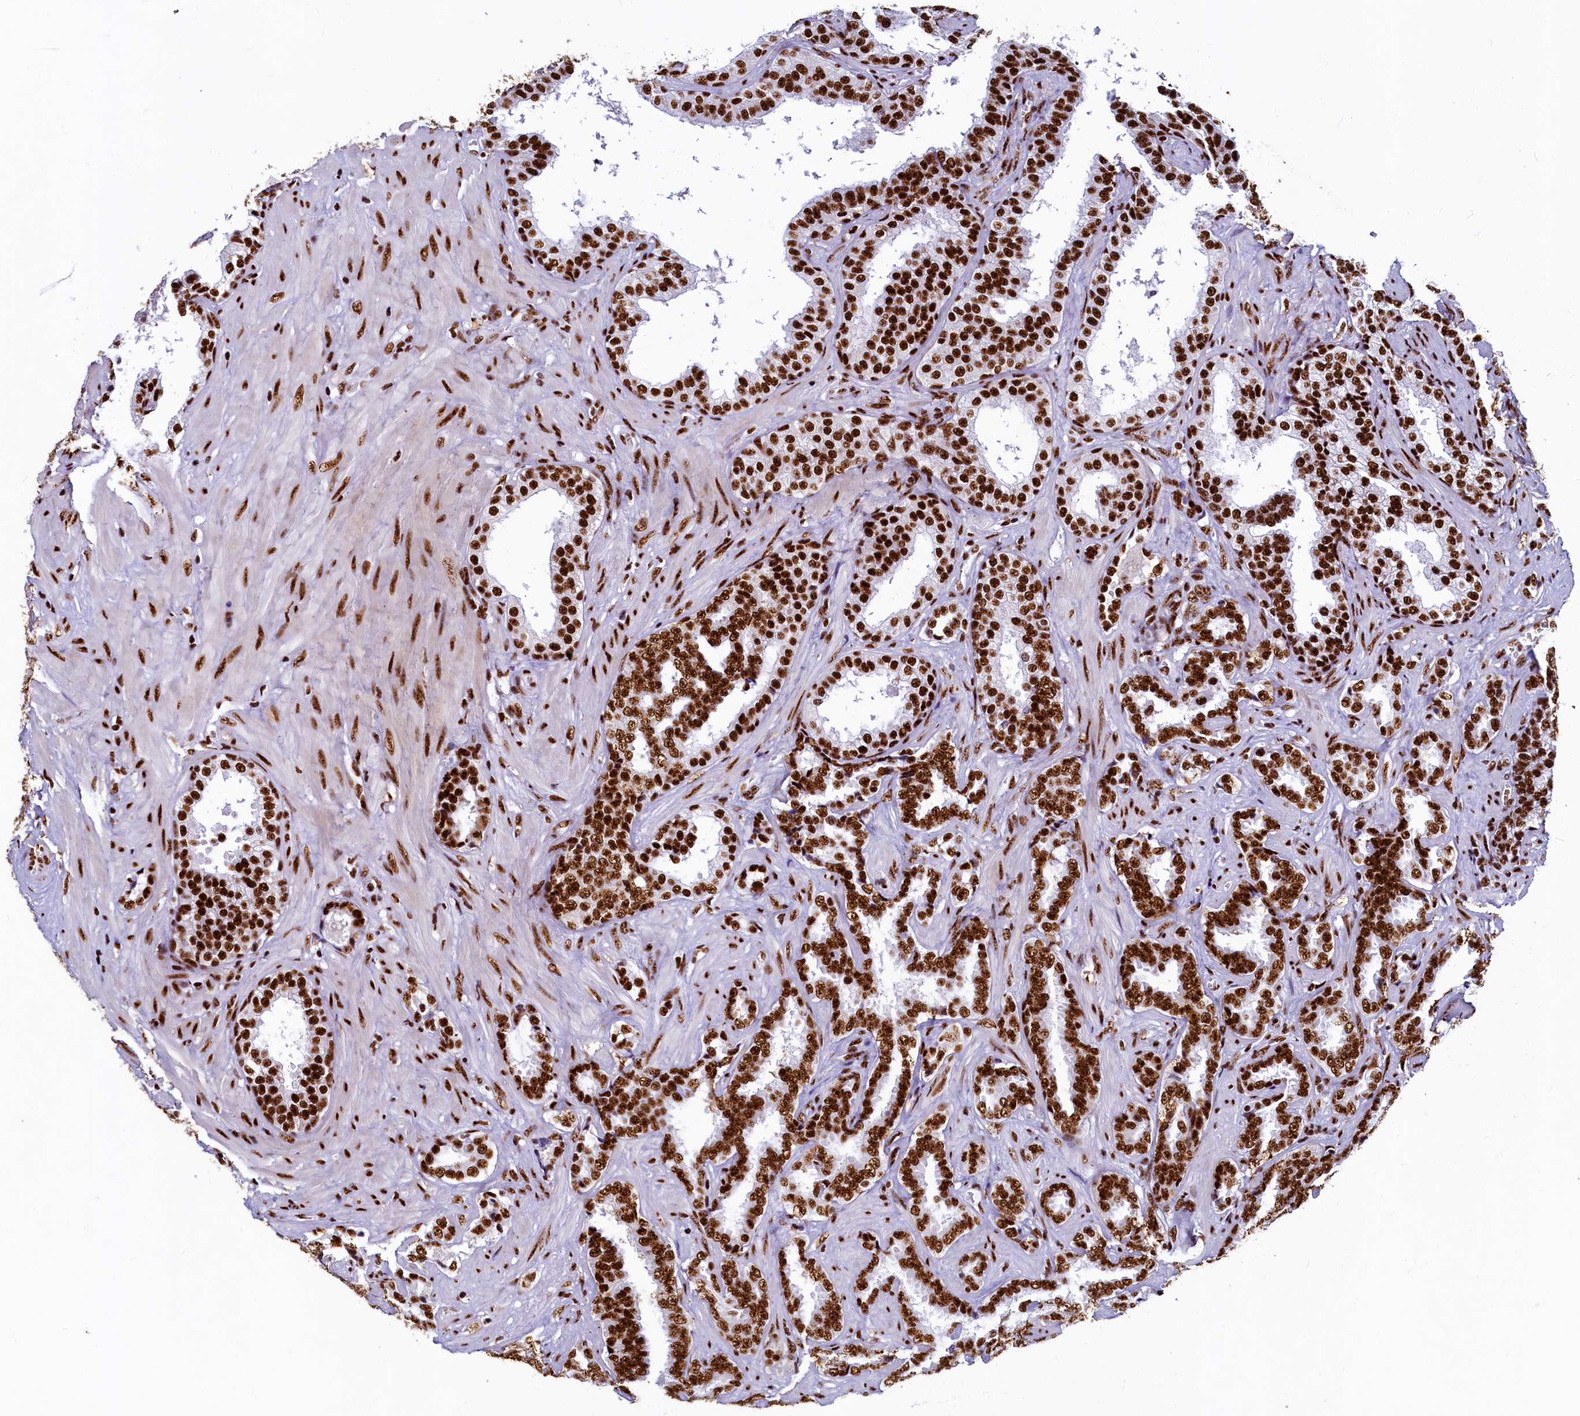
{"staining": {"intensity": "strong", "quantity": ">75%", "location": "nuclear"}, "tissue": "prostate cancer", "cell_type": "Tumor cells", "image_type": "cancer", "snomed": [{"axis": "morphology", "description": "Adenocarcinoma, High grade"}, {"axis": "topography", "description": "Prostate and seminal vesicle, NOS"}], "caption": "Human prostate adenocarcinoma (high-grade) stained for a protein (brown) exhibits strong nuclear positive positivity in about >75% of tumor cells.", "gene": "SRRM2", "patient": {"sex": "male", "age": 67}}